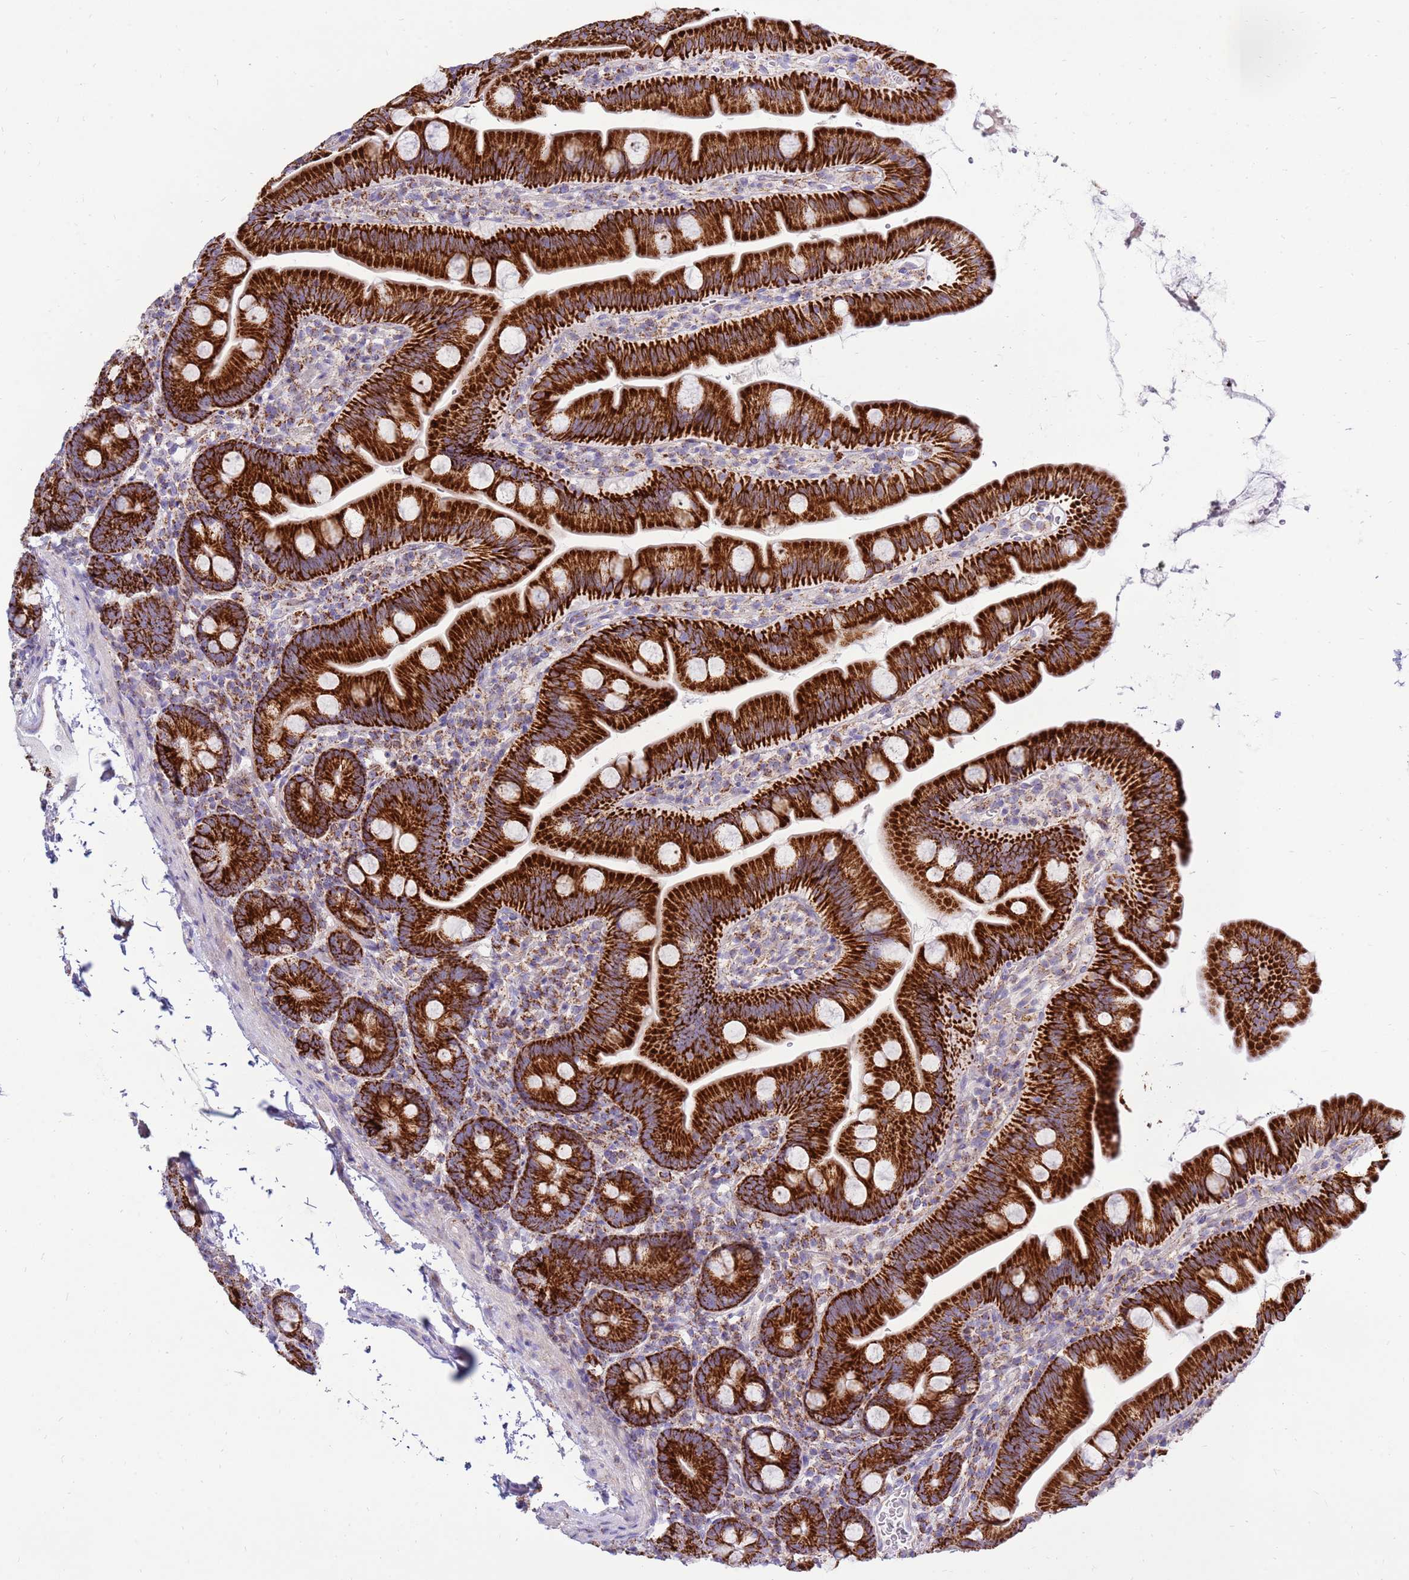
{"staining": {"intensity": "strong", "quantity": ">75%", "location": "cytoplasmic/membranous"}, "tissue": "small intestine", "cell_type": "Glandular cells", "image_type": "normal", "snomed": [{"axis": "morphology", "description": "Normal tissue, NOS"}, {"axis": "topography", "description": "Small intestine"}], "caption": "IHC image of unremarkable small intestine: human small intestine stained using immunohistochemistry (IHC) displays high levels of strong protein expression localized specifically in the cytoplasmic/membranous of glandular cells, appearing as a cytoplasmic/membranous brown color.", "gene": "IGF1R", "patient": {"sex": "female", "age": 68}}